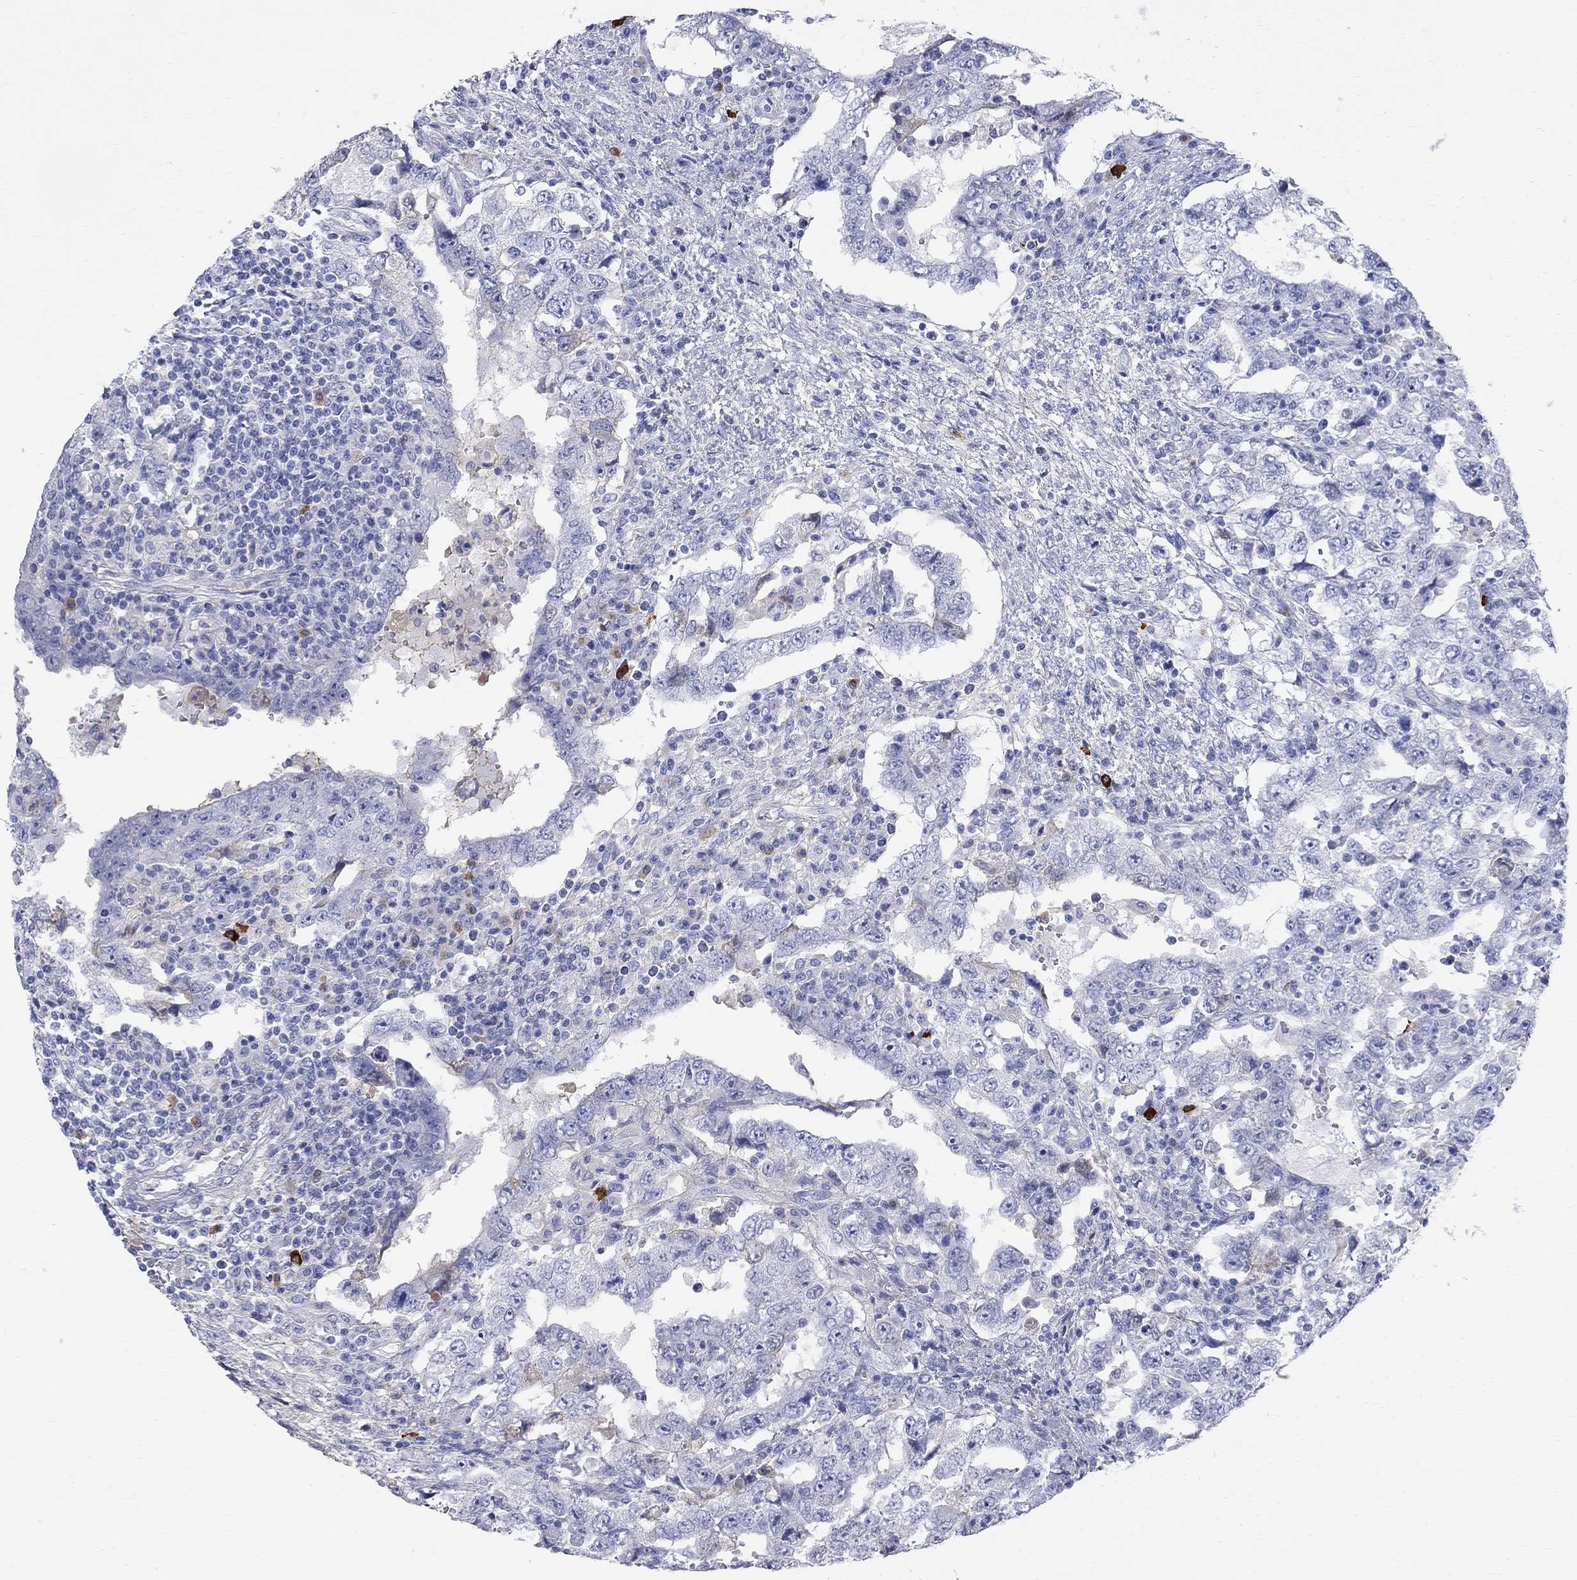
{"staining": {"intensity": "negative", "quantity": "none", "location": "none"}, "tissue": "testis cancer", "cell_type": "Tumor cells", "image_type": "cancer", "snomed": [{"axis": "morphology", "description": "Carcinoma, Embryonal, NOS"}, {"axis": "topography", "description": "Testis"}], "caption": "Tumor cells show no significant expression in testis cancer.", "gene": "PHOX2B", "patient": {"sex": "male", "age": 26}}